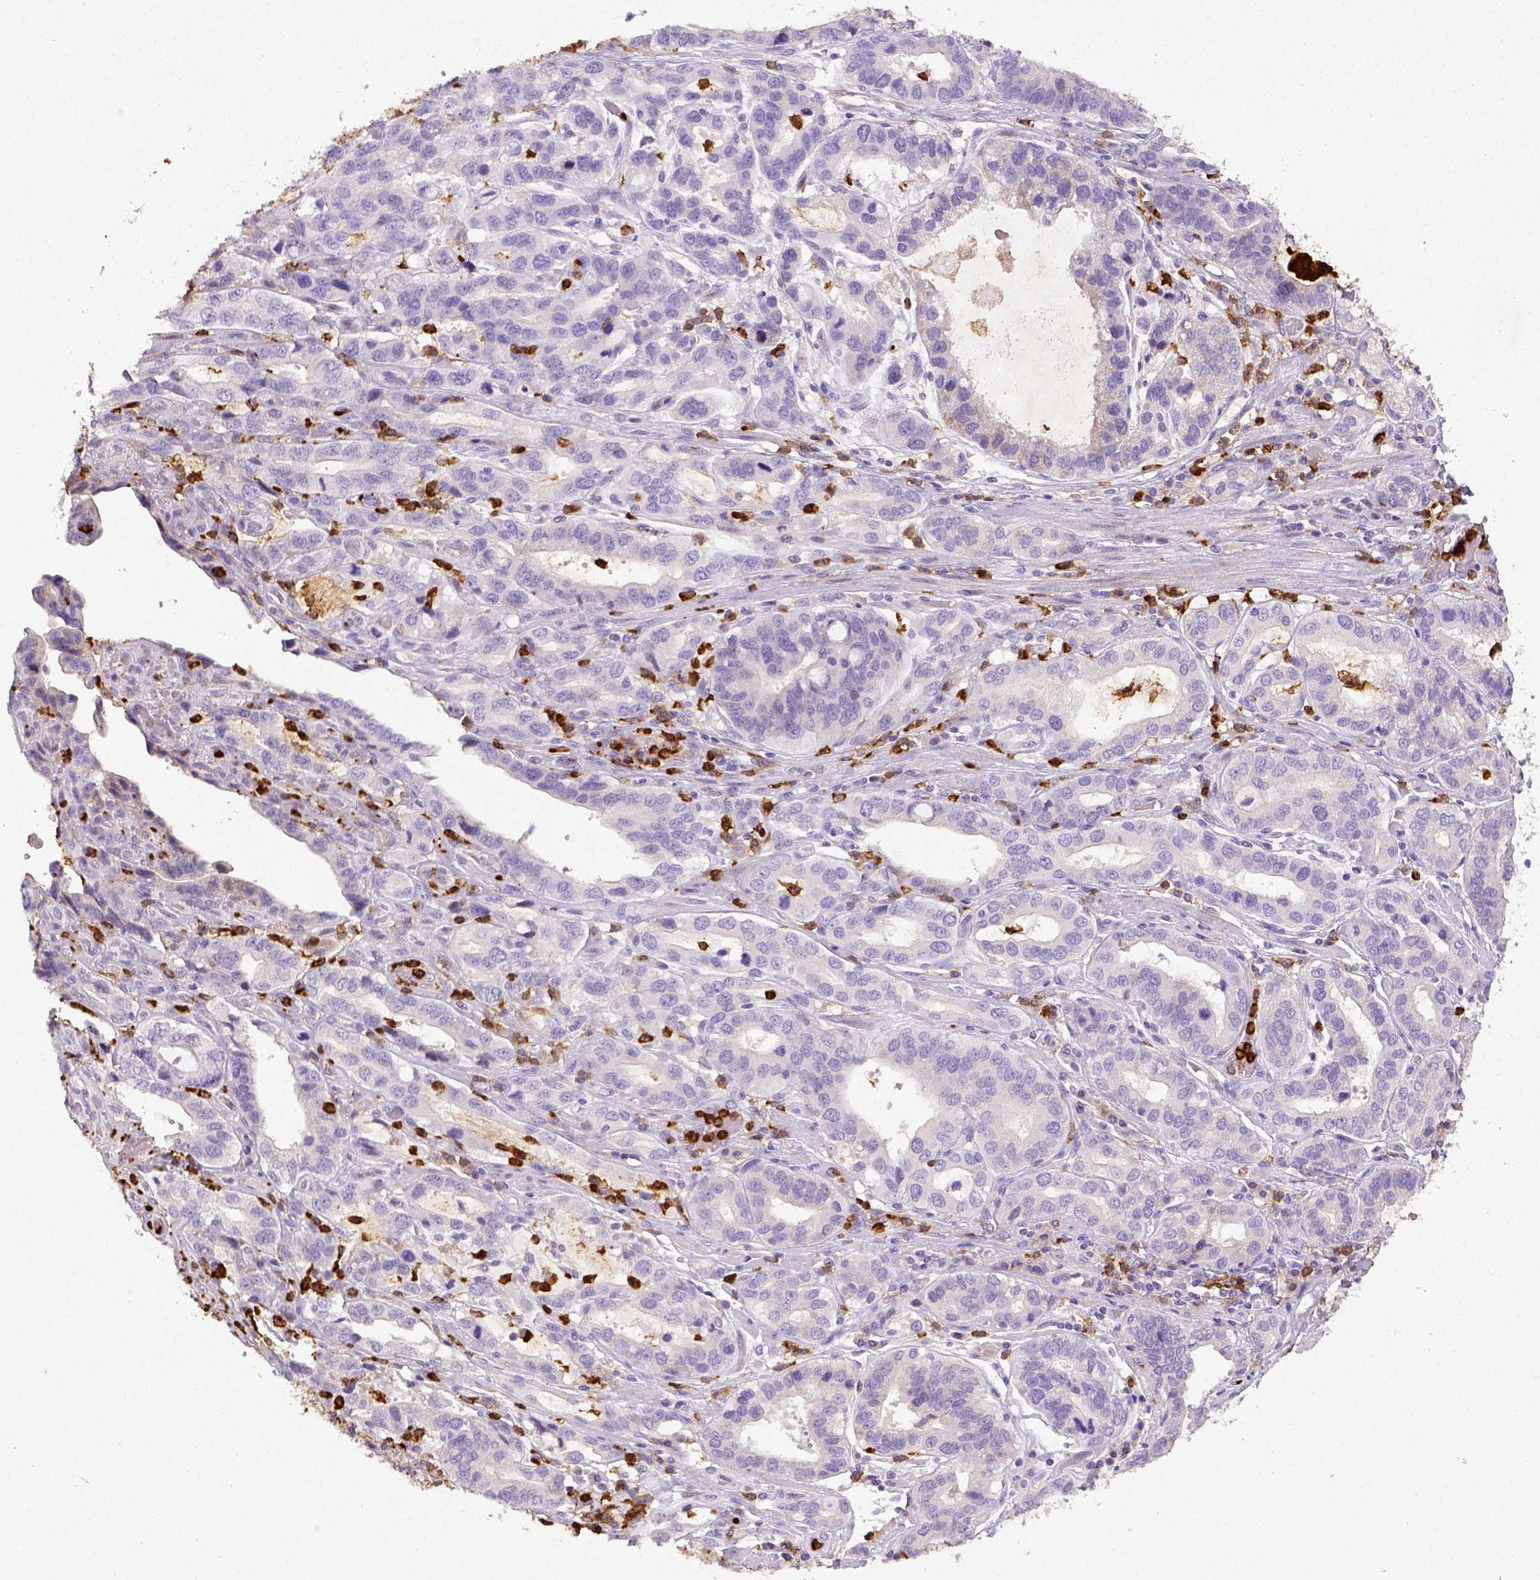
{"staining": {"intensity": "negative", "quantity": "none", "location": "none"}, "tissue": "stomach cancer", "cell_type": "Tumor cells", "image_type": "cancer", "snomed": [{"axis": "morphology", "description": "Adenocarcinoma, NOS"}, {"axis": "topography", "description": "Stomach, lower"}], "caption": "Immunohistochemistry photomicrograph of neoplastic tissue: adenocarcinoma (stomach) stained with DAB displays no significant protein expression in tumor cells.", "gene": "ITGAM", "patient": {"sex": "female", "age": 76}}